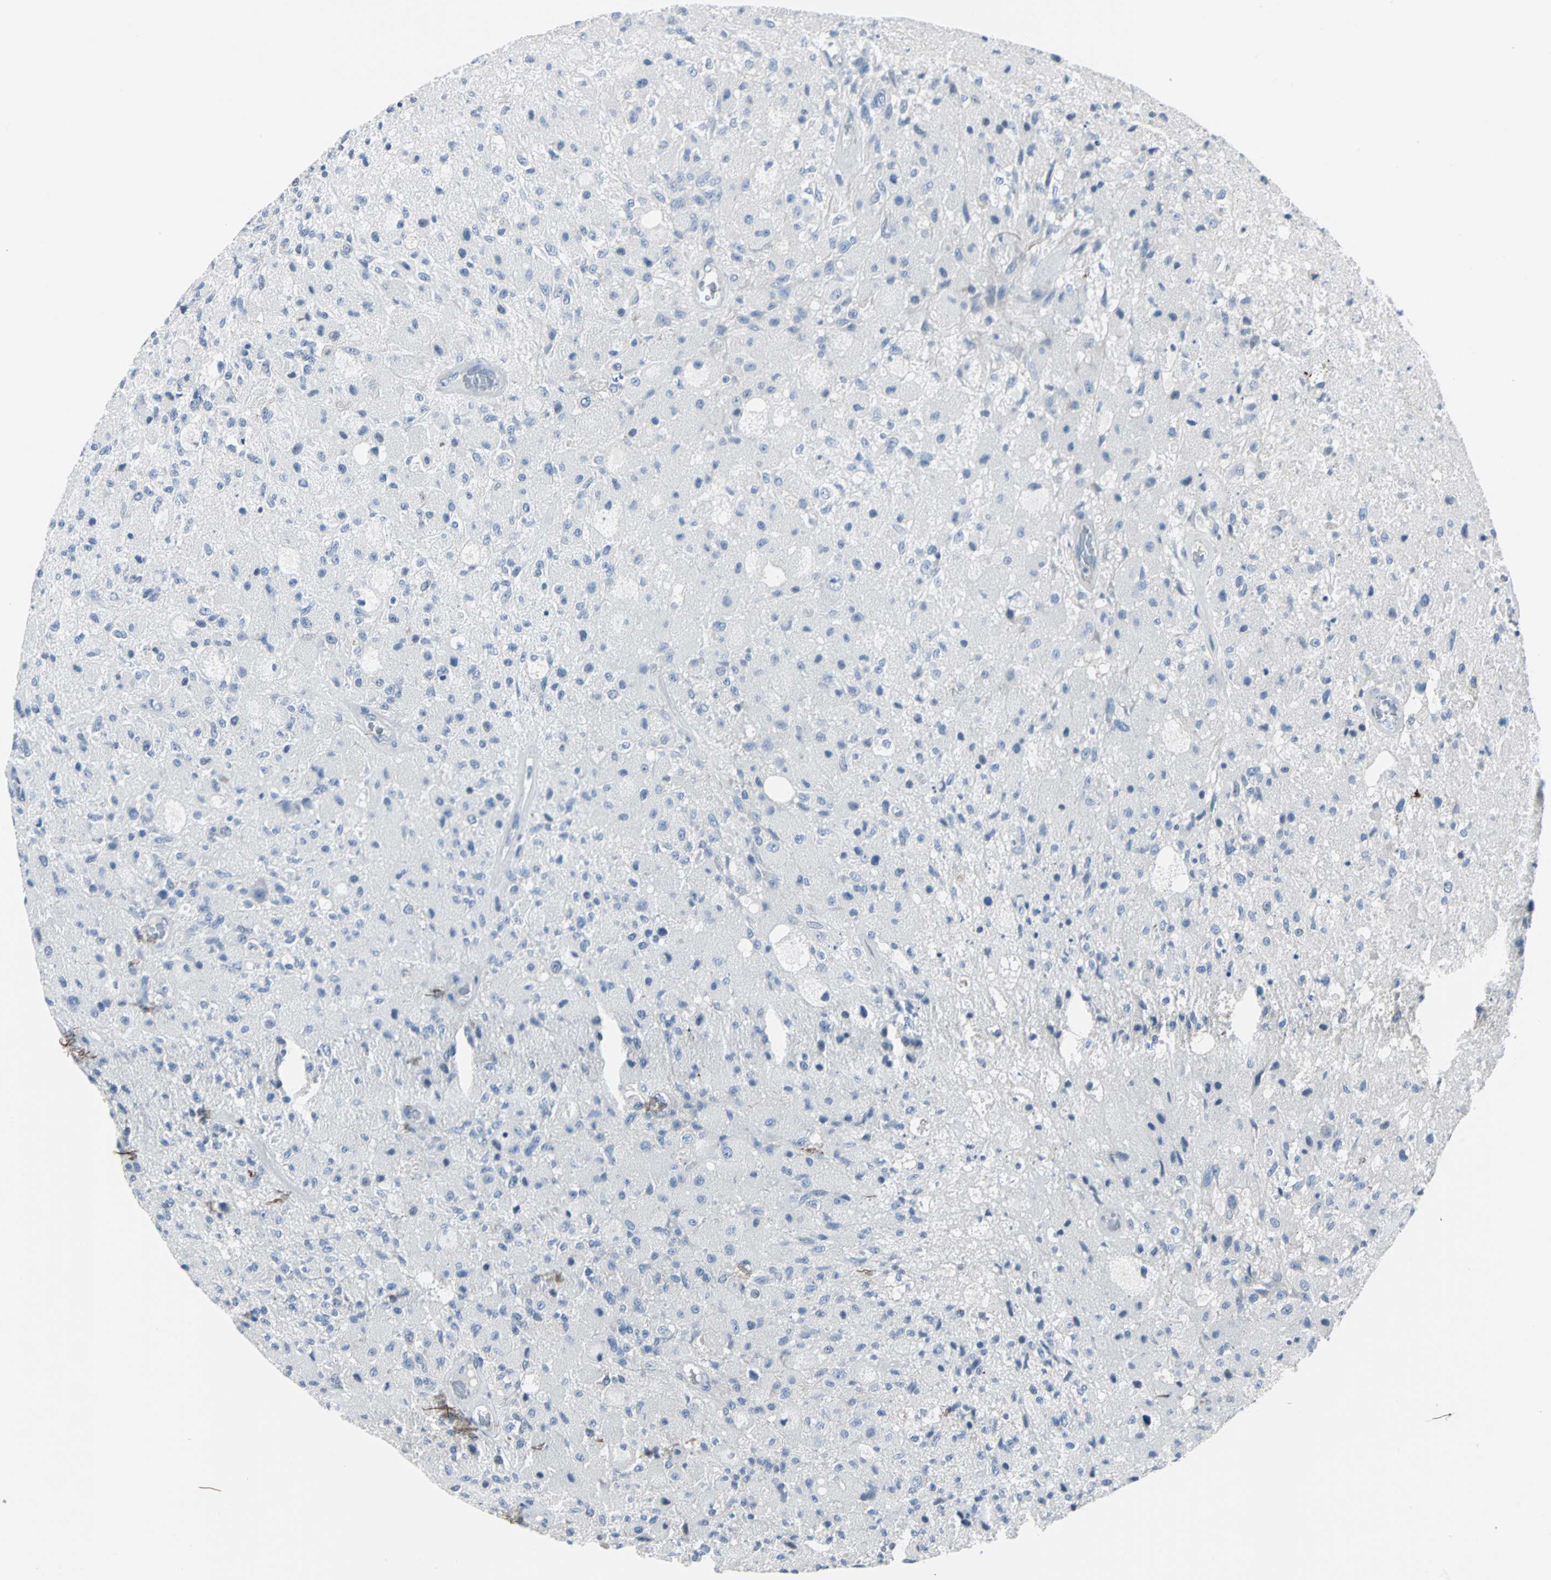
{"staining": {"intensity": "negative", "quantity": "none", "location": "none"}, "tissue": "glioma", "cell_type": "Tumor cells", "image_type": "cancer", "snomed": [{"axis": "morphology", "description": "Normal tissue, NOS"}, {"axis": "morphology", "description": "Glioma, malignant, High grade"}, {"axis": "topography", "description": "Cerebral cortex"}], "caption": "IHC micrograph of neoplastic tissue: human malignant glioma (high-grade) stained with DAB shows no significant protein expression in tumor cells. (IHC, brightfield microscopy, high magnification).", "gene": "RASA1", "patient": {"sex": "male", "age": 77}}